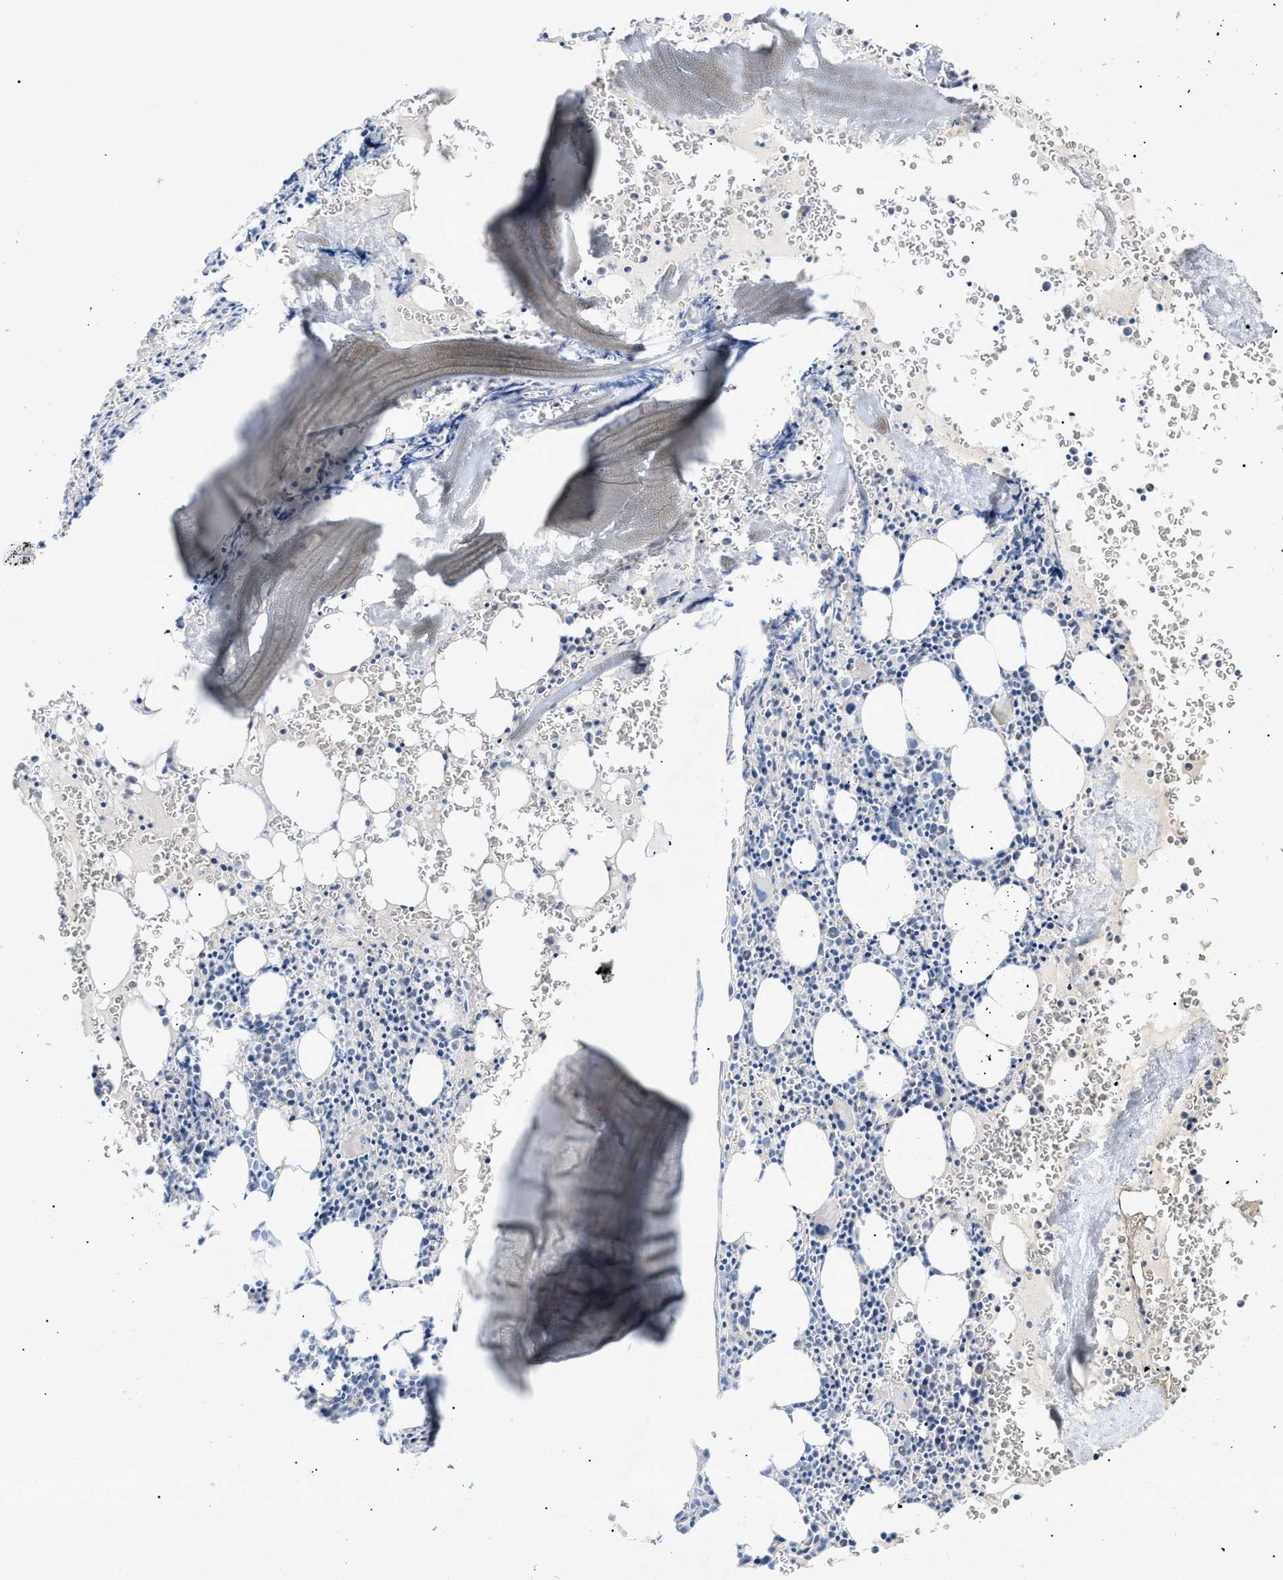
{"staining": {"intensity": "negative", "quantity": "none", "location": "none"}, "tissue": "bone marrow", "cell_type": "Hematopoietic cells", "image_type": "normal", "snomed": [{"axis": "morphology", "description": "Normal tissue, NOS"}, {"axis": "morphology", "description": "Inflammation, NOS"}, {"axis": "topography", "description": "Bone marrow"}], "caption": "This is an immunohistochemistry (IHC) image of benign human bone marrow. There is no expression in hematopoietic cells.", "gene": "SLC25A31", "patient": {"sex": "male", "age": 37}}